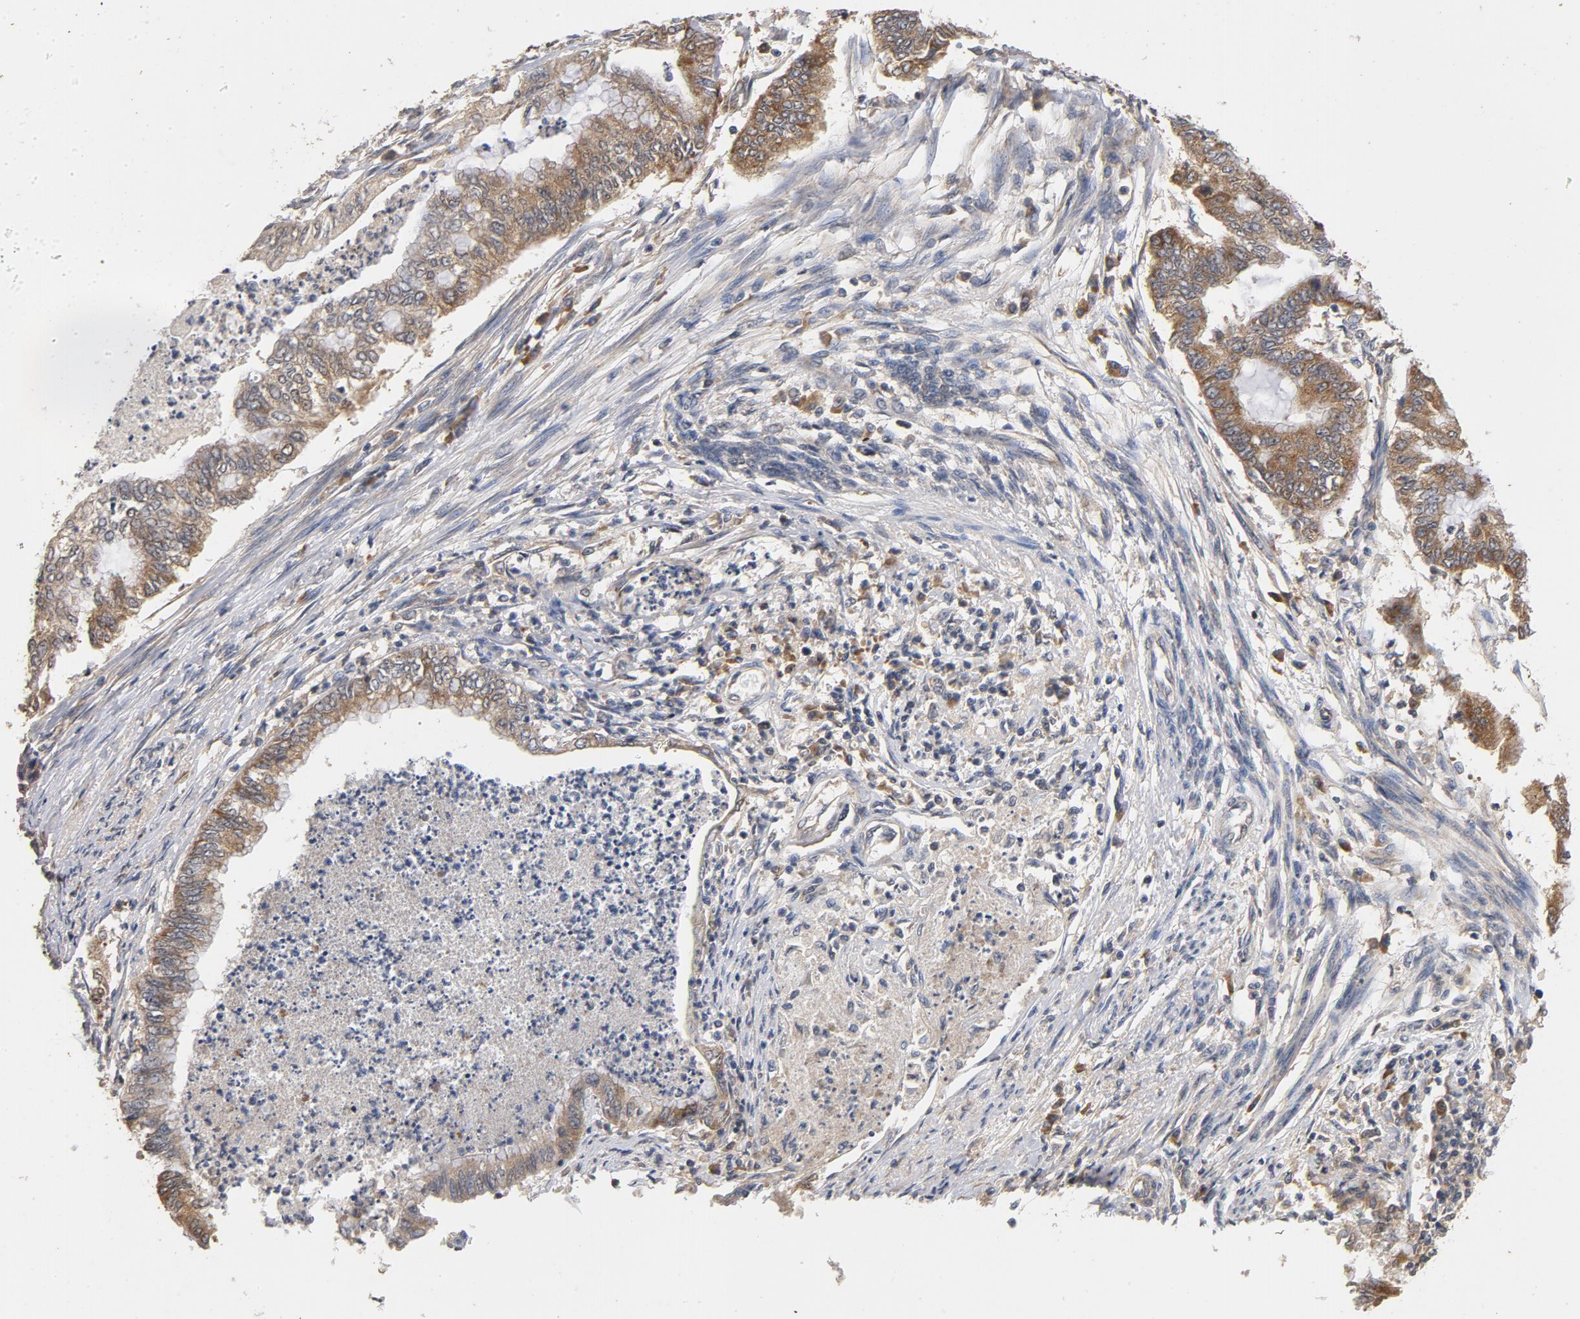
{"staining": {"intensity": "moderate", "quantity": ">75%", "location": "cytoplasmic/membranous"}, "tissue": "endometrial cancer", "cell_type": "Tumor cells", "image_type": "cancer", "snomed": [{"axis": "morphology", "description": "Adenocarcinoma, NOS"}, {"axis": "topography", "description": "Endometrium"}], "caption": "Endometrial cancer stained with immunohistochemistry reveals moderate cytoplasmic/membranous positivity in about >75% of tumor cells.", "gene": "DDX6", "patient": {"sex": "female", "age": 79}}